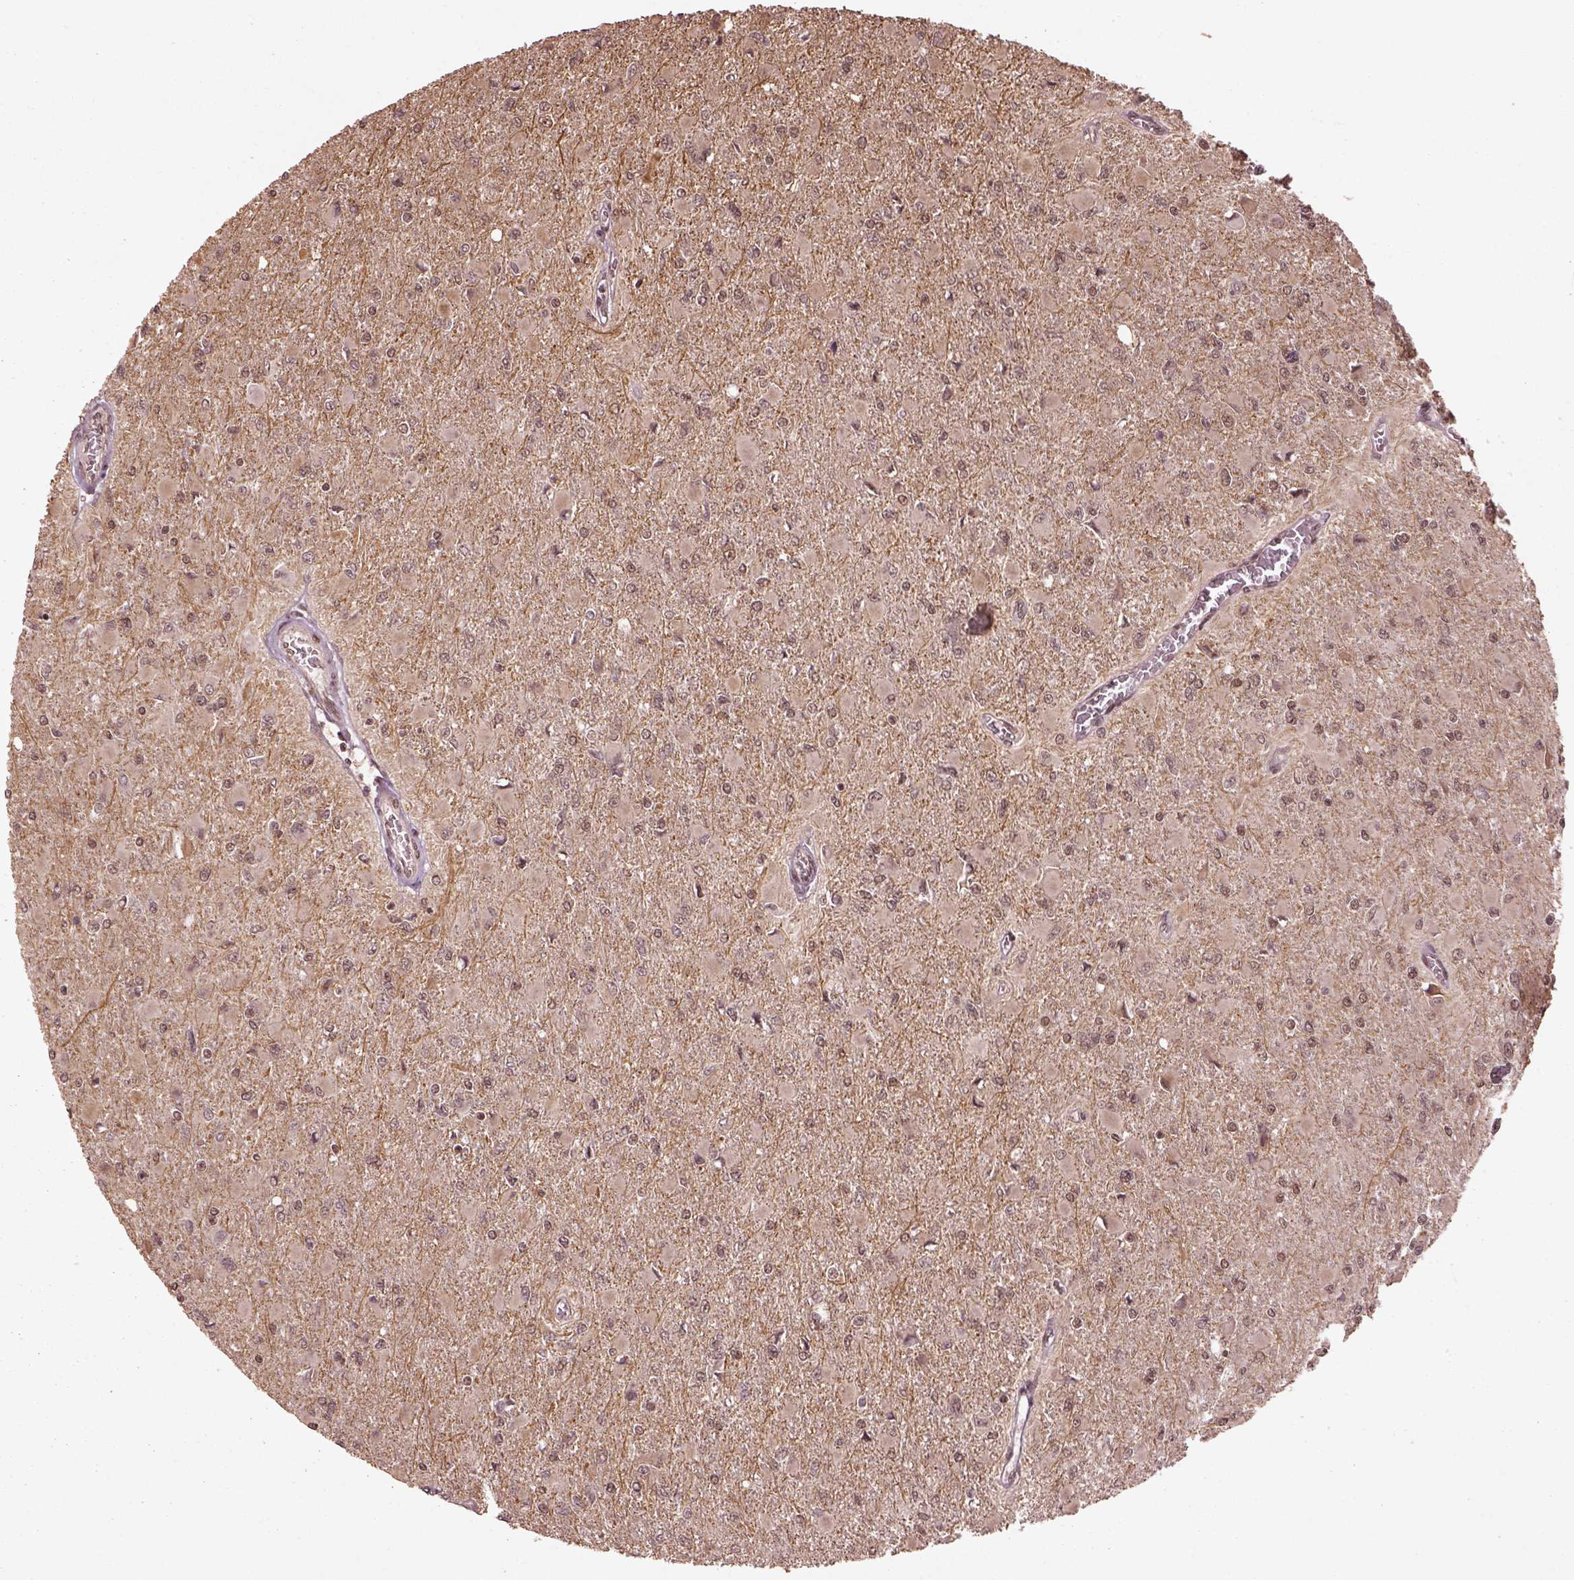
{"staining": {"intensity": "weak", "quantity": ">75%", "location": "nuclear"}, "tissue": "glioma", "cell_type": "Tumor cells", "image_type": "cancer", "snomed": [{"axis": "morphology", "description": "Glioma, malignant, High grade"}, {"axis": "topography", "description": "Cerebral cortex"}], "caption": "Protein staining of malignant glioma (high-grade) tissue reveals weak nuclear expression in about >75% of tumor cells. The staining is performed using DAB (3,3'-diaminobenzidine) brown chromogen to label protein expression. The nuclei are counter-stained blue using hematoxylin.", "gene": "BRD9", "patient": {"sex": "female", "age": 36}}